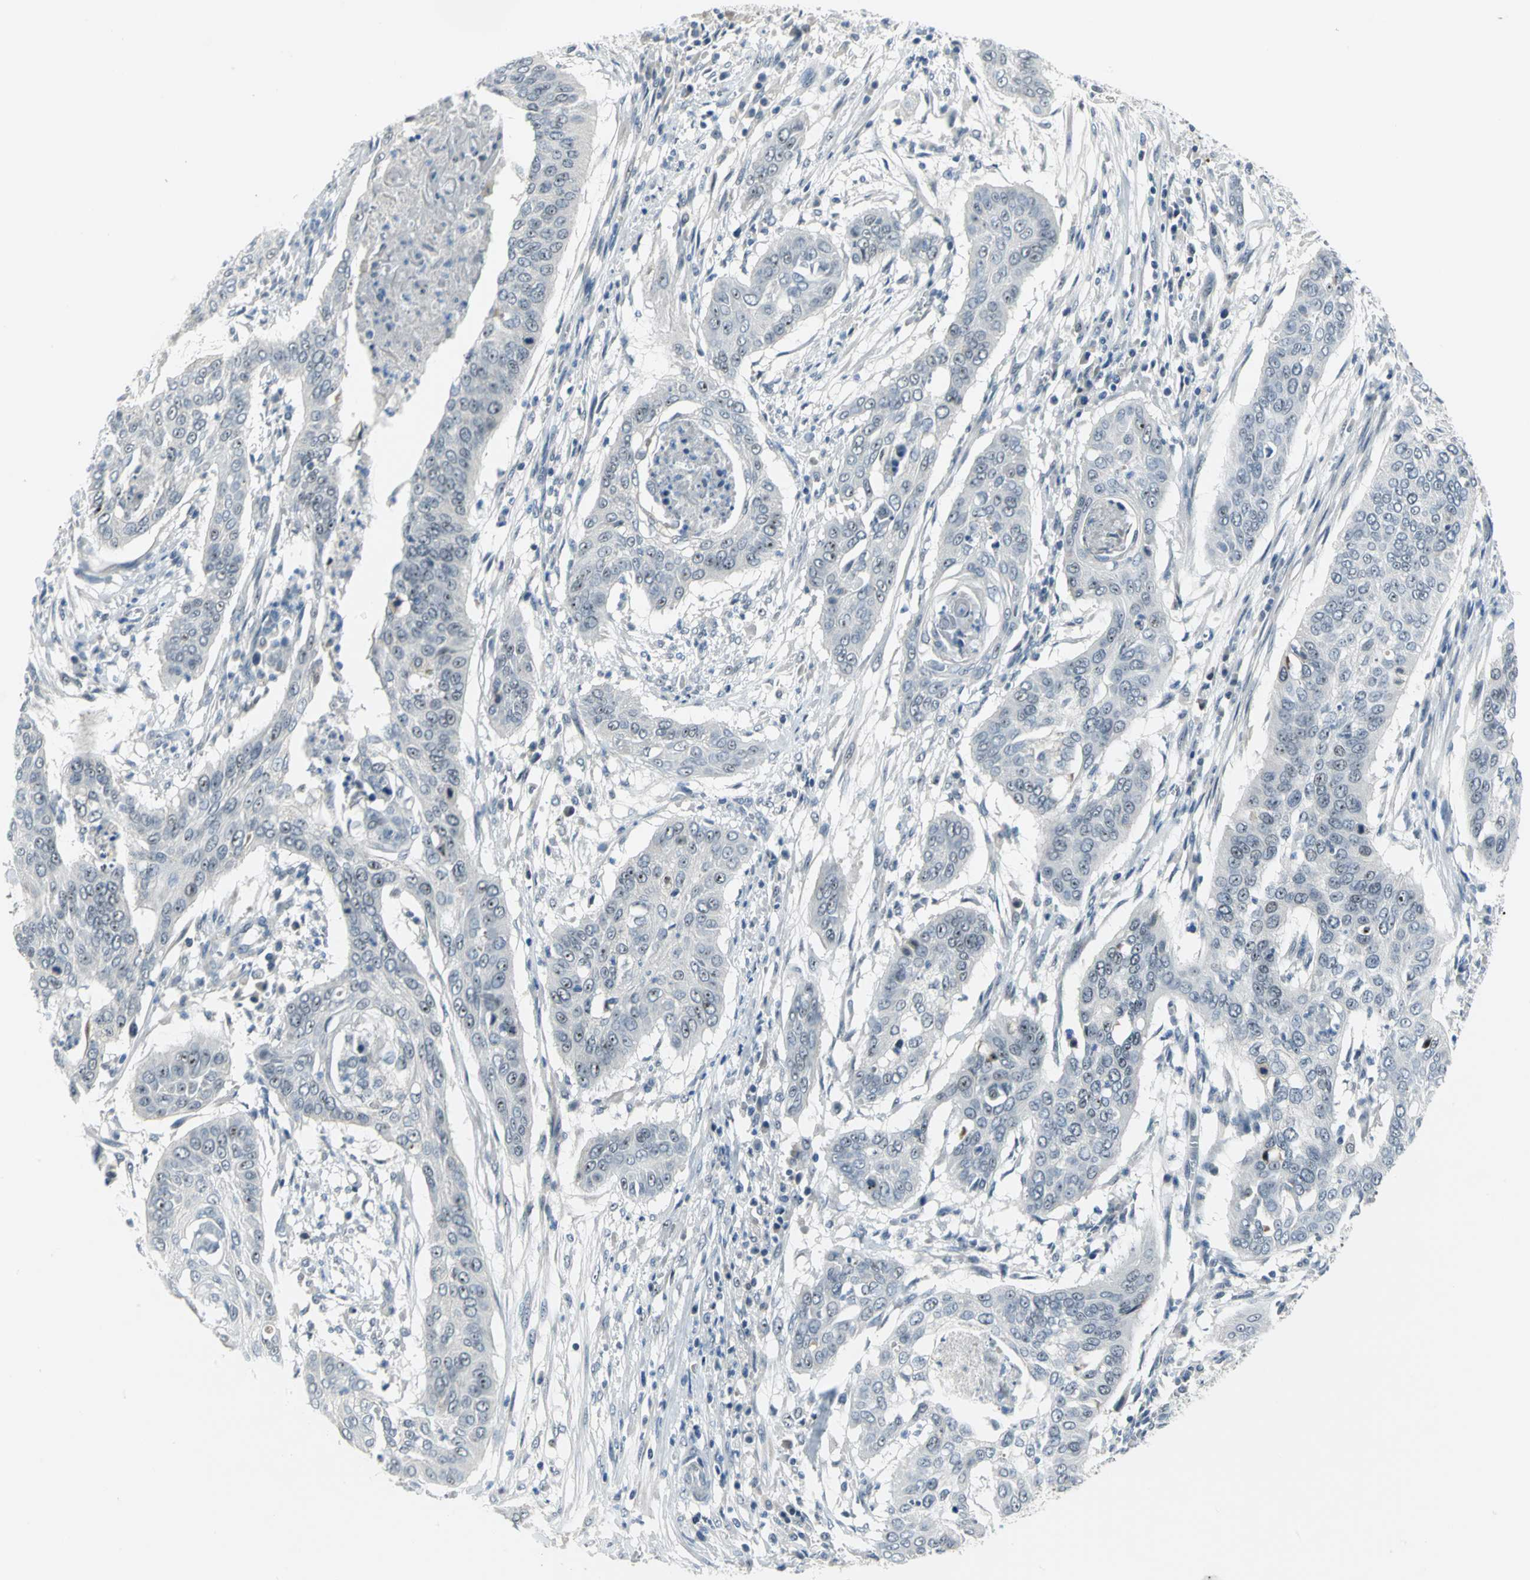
{"staining": {"intensity": "strong", "quantity": ">75%", "location": "nuclear"}, "tissue": "cervical cancer", "cell_type": "Tumor cells", "image_type": "cancer", "snomed": [{"axis": "morphology", "description": "Squamous cell carcinoma, NOS"}, {"axis": "topography", "description": "Cervix"}], "caption": "Immunohistochemistry (IHC) photomicrograph of neoplastic tissue: human cervical cancer (squamous cell carcinoma) stained using immunohistochemistry (IHC) shows high levels of strong protein expression localized specifically in the nuclear of tumor cells, appearing as a nuclear brown color.", "gene": "MYBBP1A", "patient": {"sex": "female", "age": 39}}